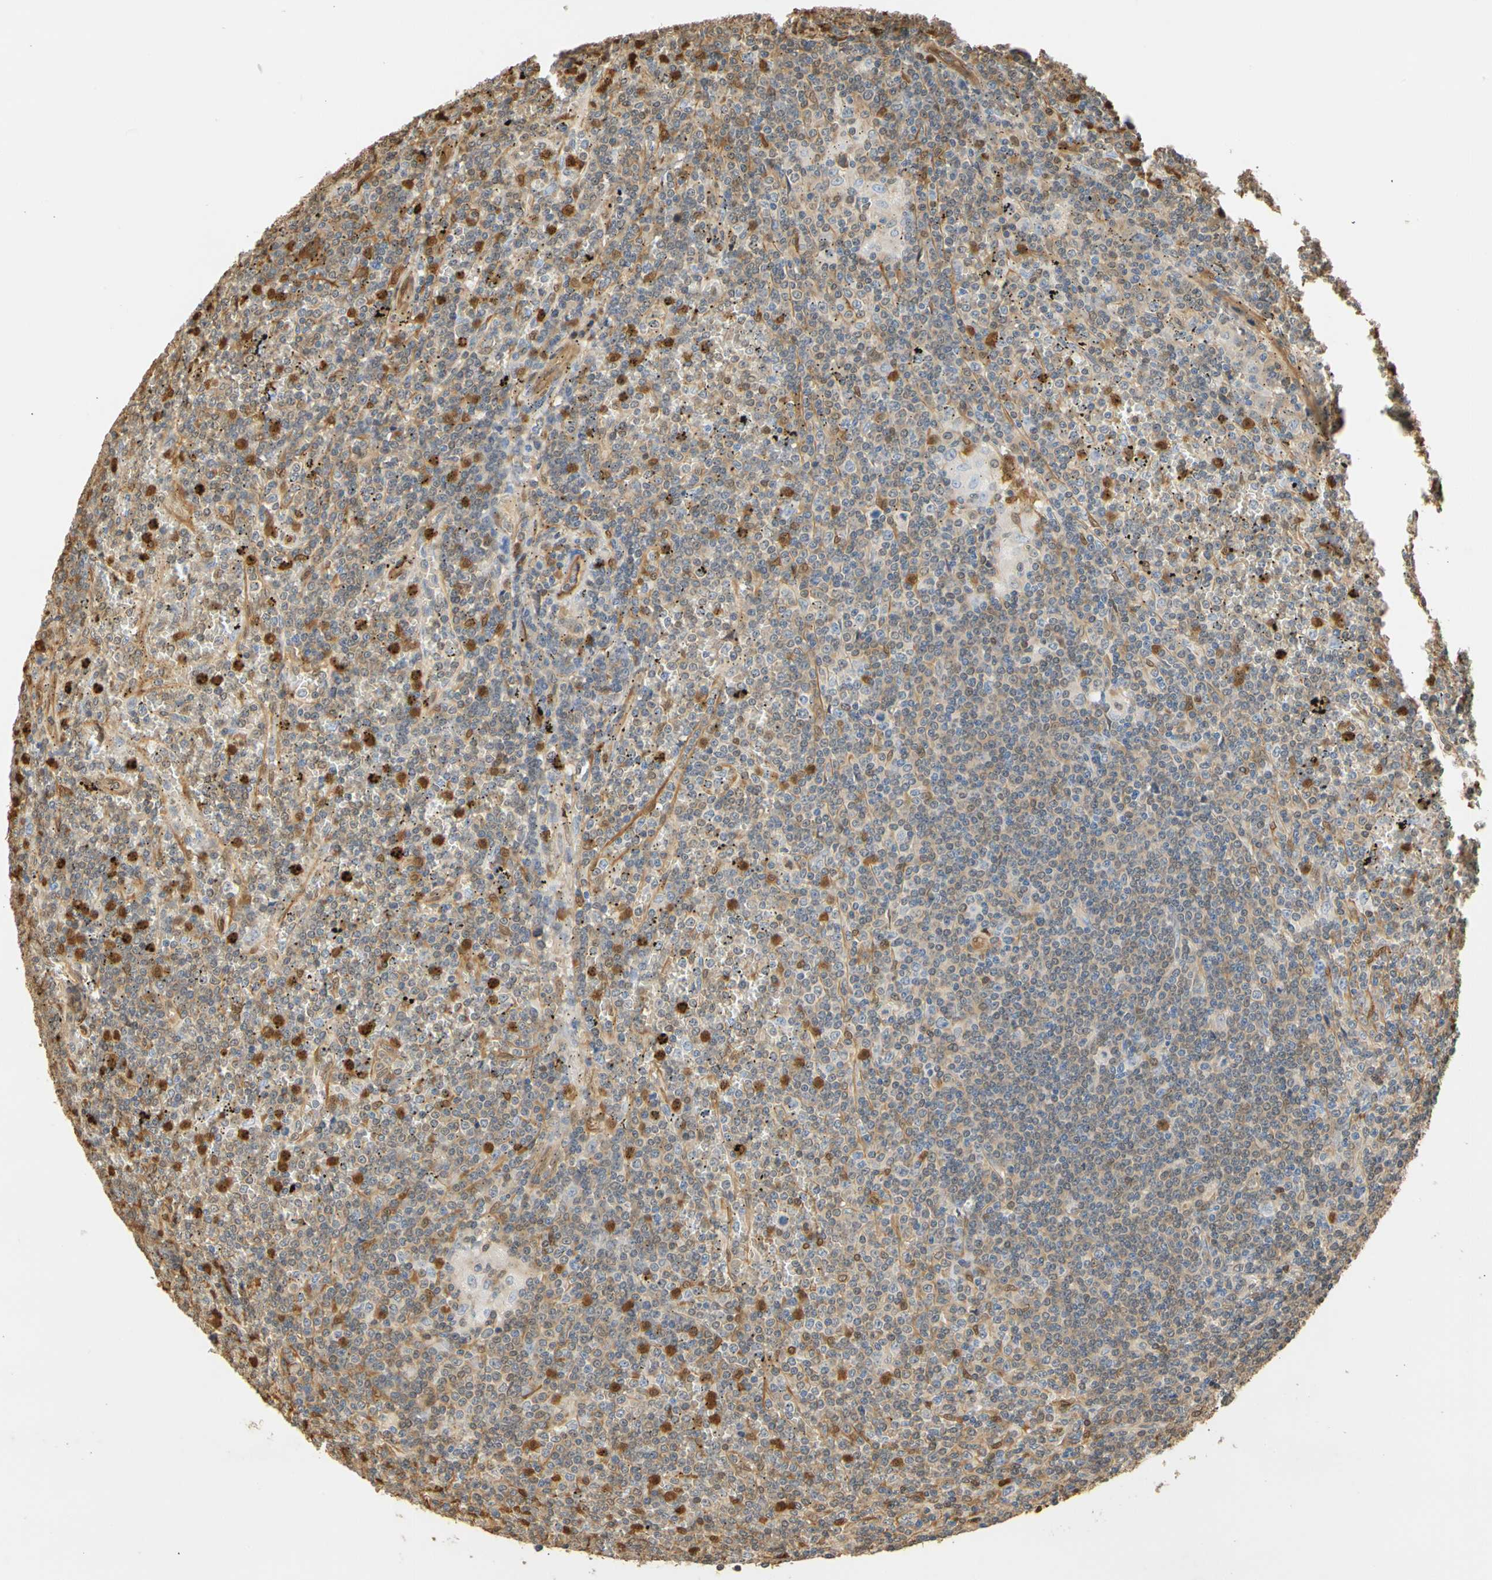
{"staining": {"intensity": "weak", "quantity": "25%-75%", "location": "cytoplasmic/membranous,nuclear"}, "tissue": "lymphoma", "cell_type": "Tumor cells", "image_type": "cancer", "snomed": [{"axis": "morphology", "description": "Malignant lymphoma, non-Hodgkin's type, Low grade"}, {"axis": "topography", "description": "Spleen"}], "caption": "The micrograph demonstrates staining of low-grade malignant lymphoma, non-Hodgkin's type, revealing weak cytoplasmic/membranous and nuclear protein staining (brown color) within tumor cells. (DAB IHC with brightfield microscopy, high magnification).", "gene": "S100A6", "patient": {"sex": "female", "age": 19}}